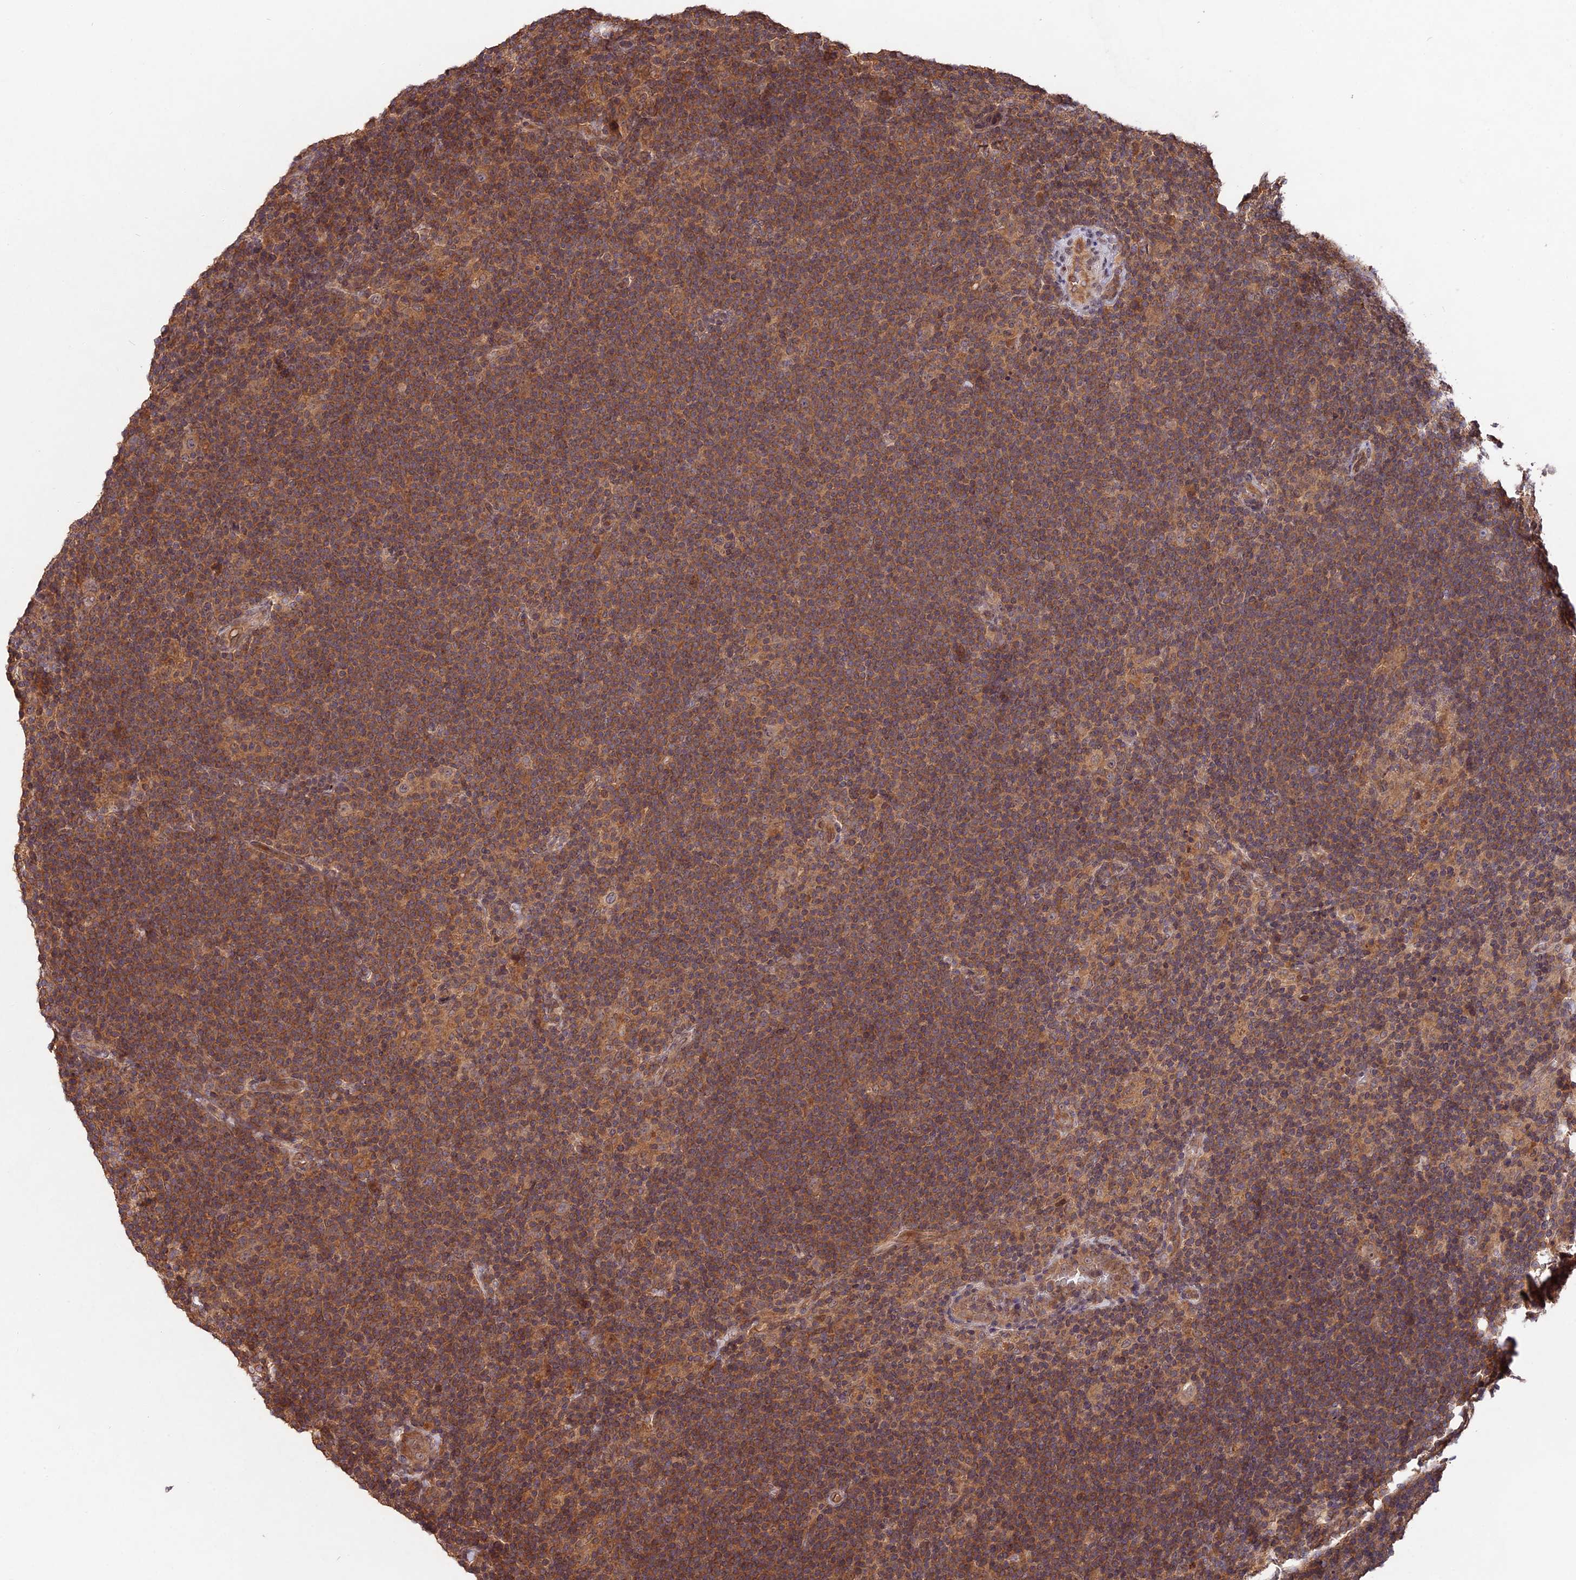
{"staining": {"intensity": "weak", "quantity": ">75%", "location": "cytoplasmic/membranous"}, "tissue": "lymphoma", "cell_type": "Tumor cells", "image_type": "cancer", "snomed": [{"axis": "morphology", "description": "Hodgkin's disease, NOS"}, {"axis": "topography", "description": "Lymph node"}], "caption": "Lymphoma stained for a protein reveals weak cytoplasmic/membranous positivity in tumor cells.", "gene": "CHAC1", "patient": {"sex": "female", "age": 57}}